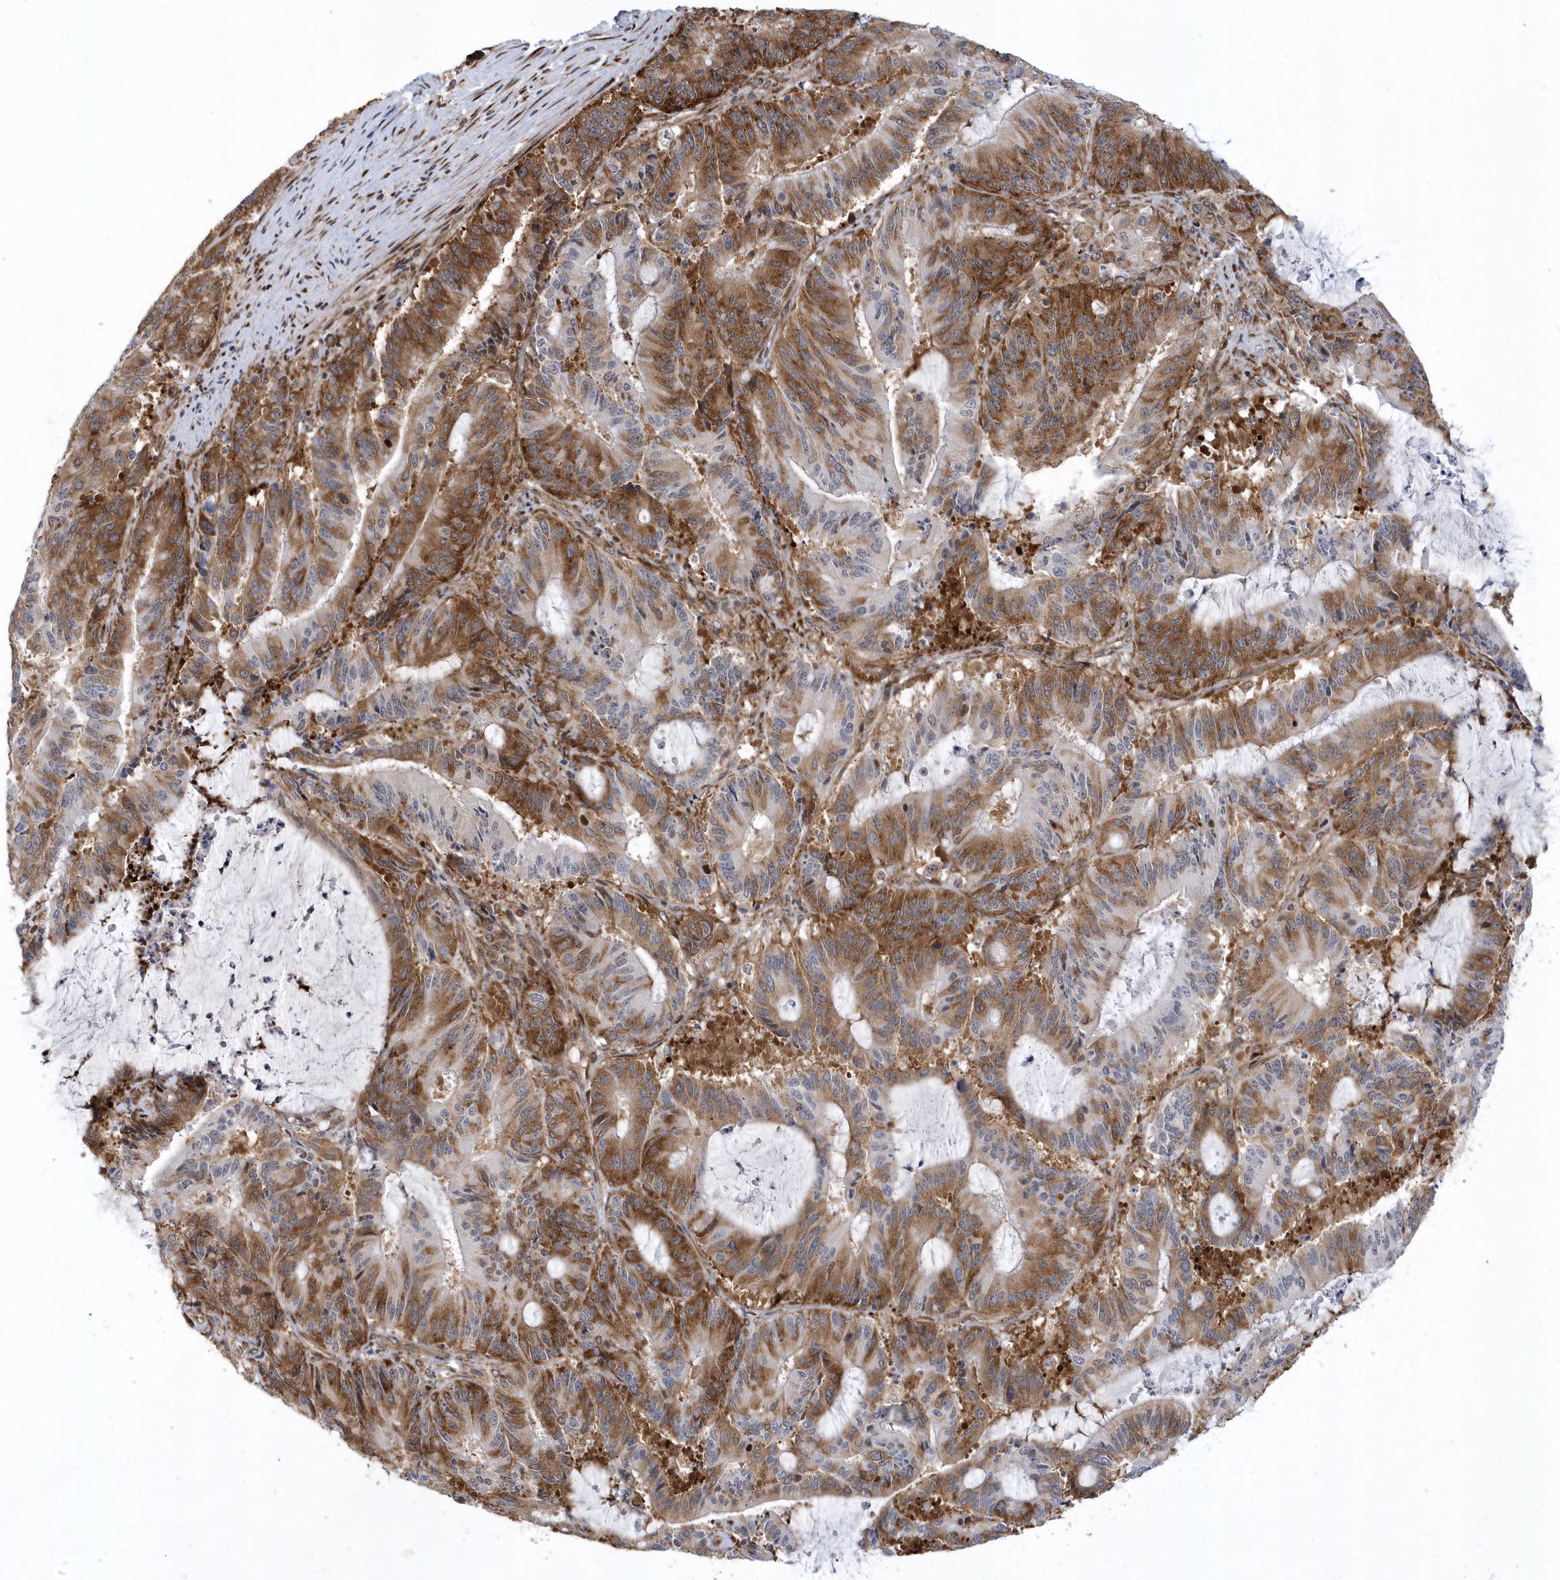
{"staining": {"intensity": "moderate", "quantity": ">75%", "location": "cytoplasmic/membranous"}, "tissue": "liver cancer", "cell_type": "Tumor cells", "image_type": "cancer", "snomed": [{"axis": "morphology", "description": "Normal tissue, NOS"}, {"axis": "morphology", "description": "Cholangiocarcinoma"}, {"axis": "topography", "description": "Liver"}, {"axis": "topography", "description": "Peripheral nerve tissue"}], "caption": "This is an image of immunohistochemistry staining of liver cancer, which shows moderate positivity in the cytoplasmic/membranous of tumor cells.", "gene": "PHF1", "patient": {"sex": "female", "age": 73}}